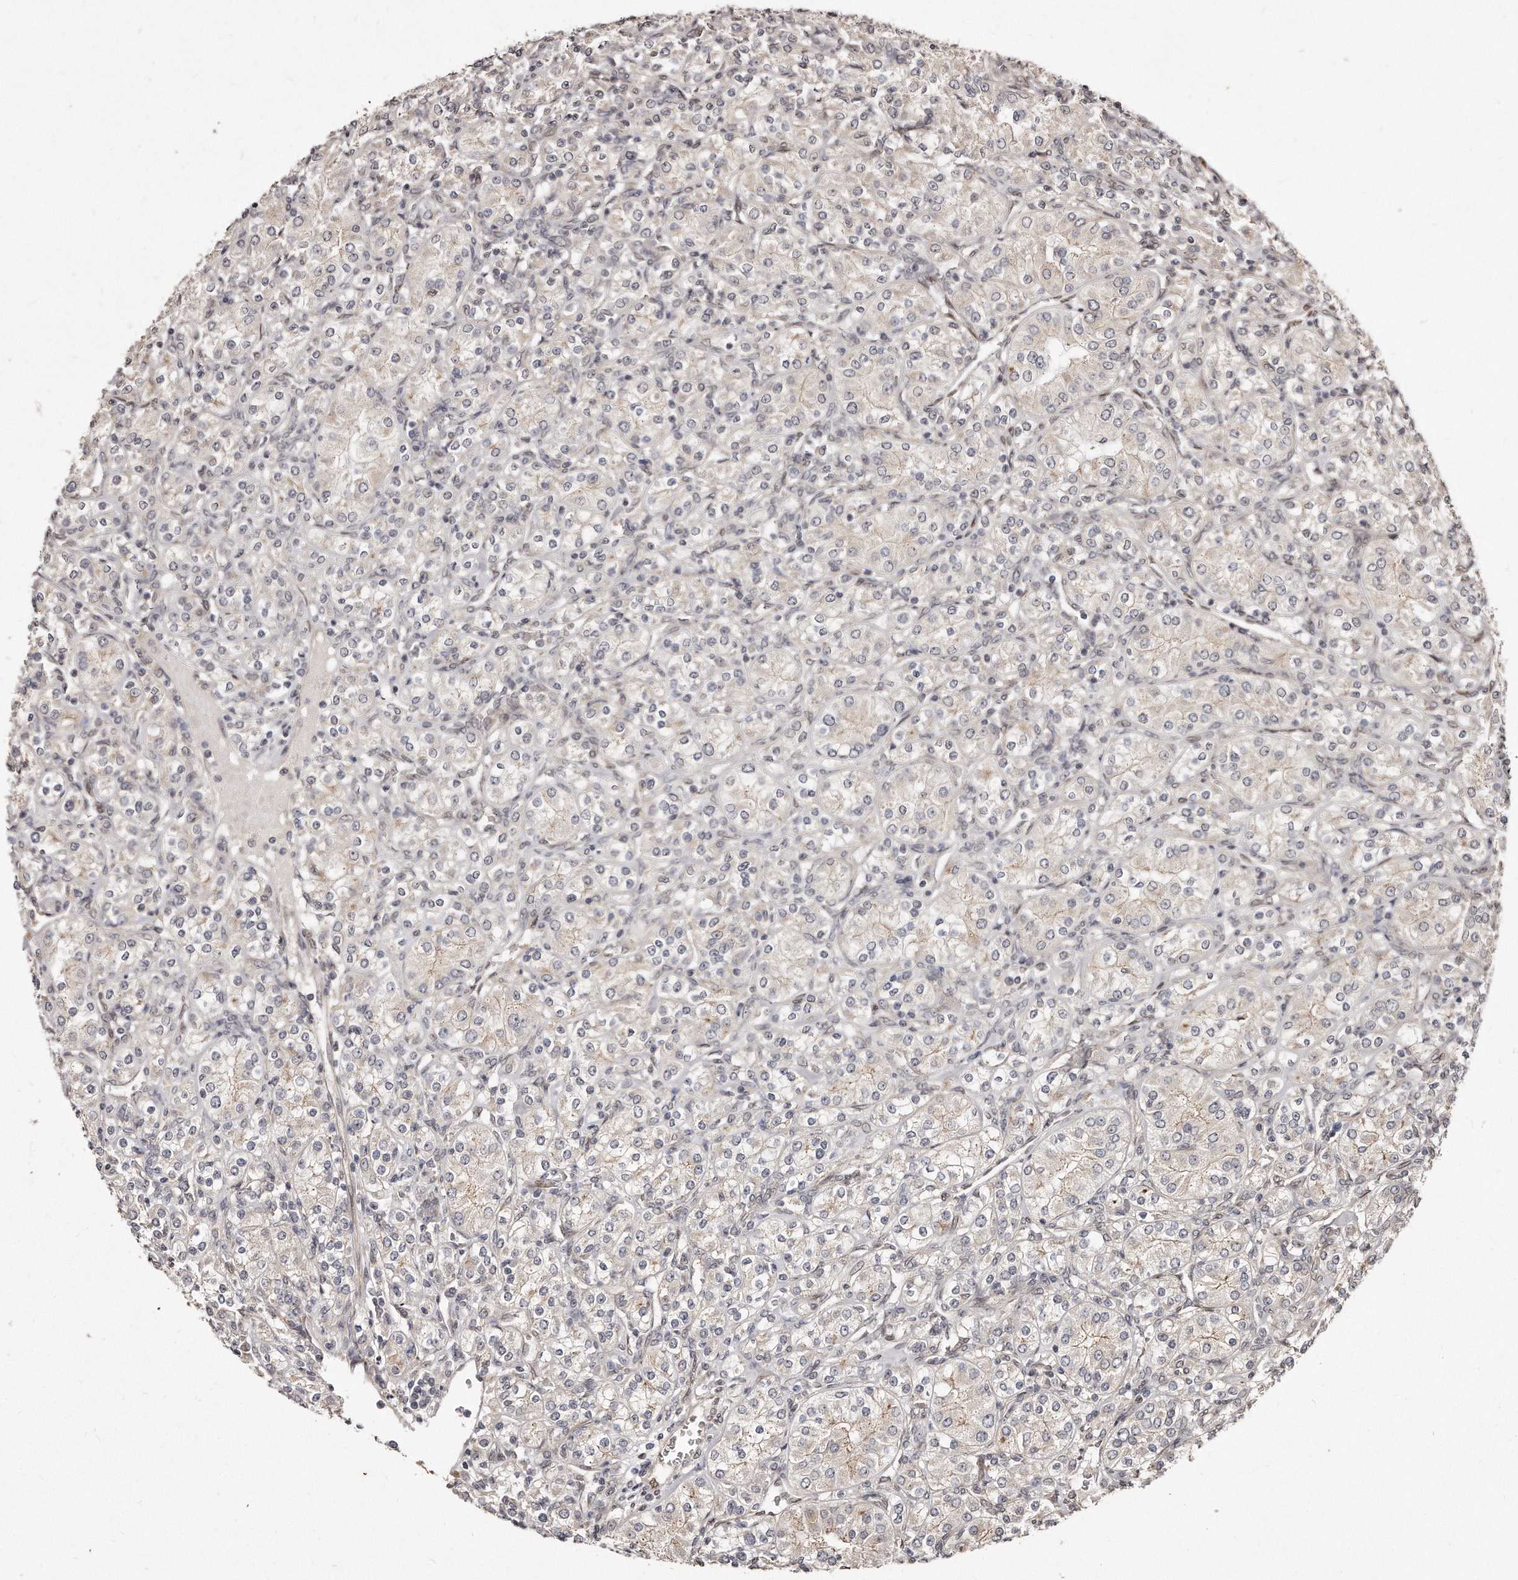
{"staining": {"intensity": "negative", "quantity": "none", "location": "none"}, "tissue": "renal cancer", "cell_type": "Tumor cells", "image_type": "cancer", "snomed": [{"axis": "morphology", "description": "Adenocarcinoma, NOS"}, {"axis": "topography", "description": "Kidney"}], "caption": "Tumor cells show no significant protein positivity in renal adenocarcinoma.", "gene": "HASPIN", "patient": {"sex": "male", "age": 77}}